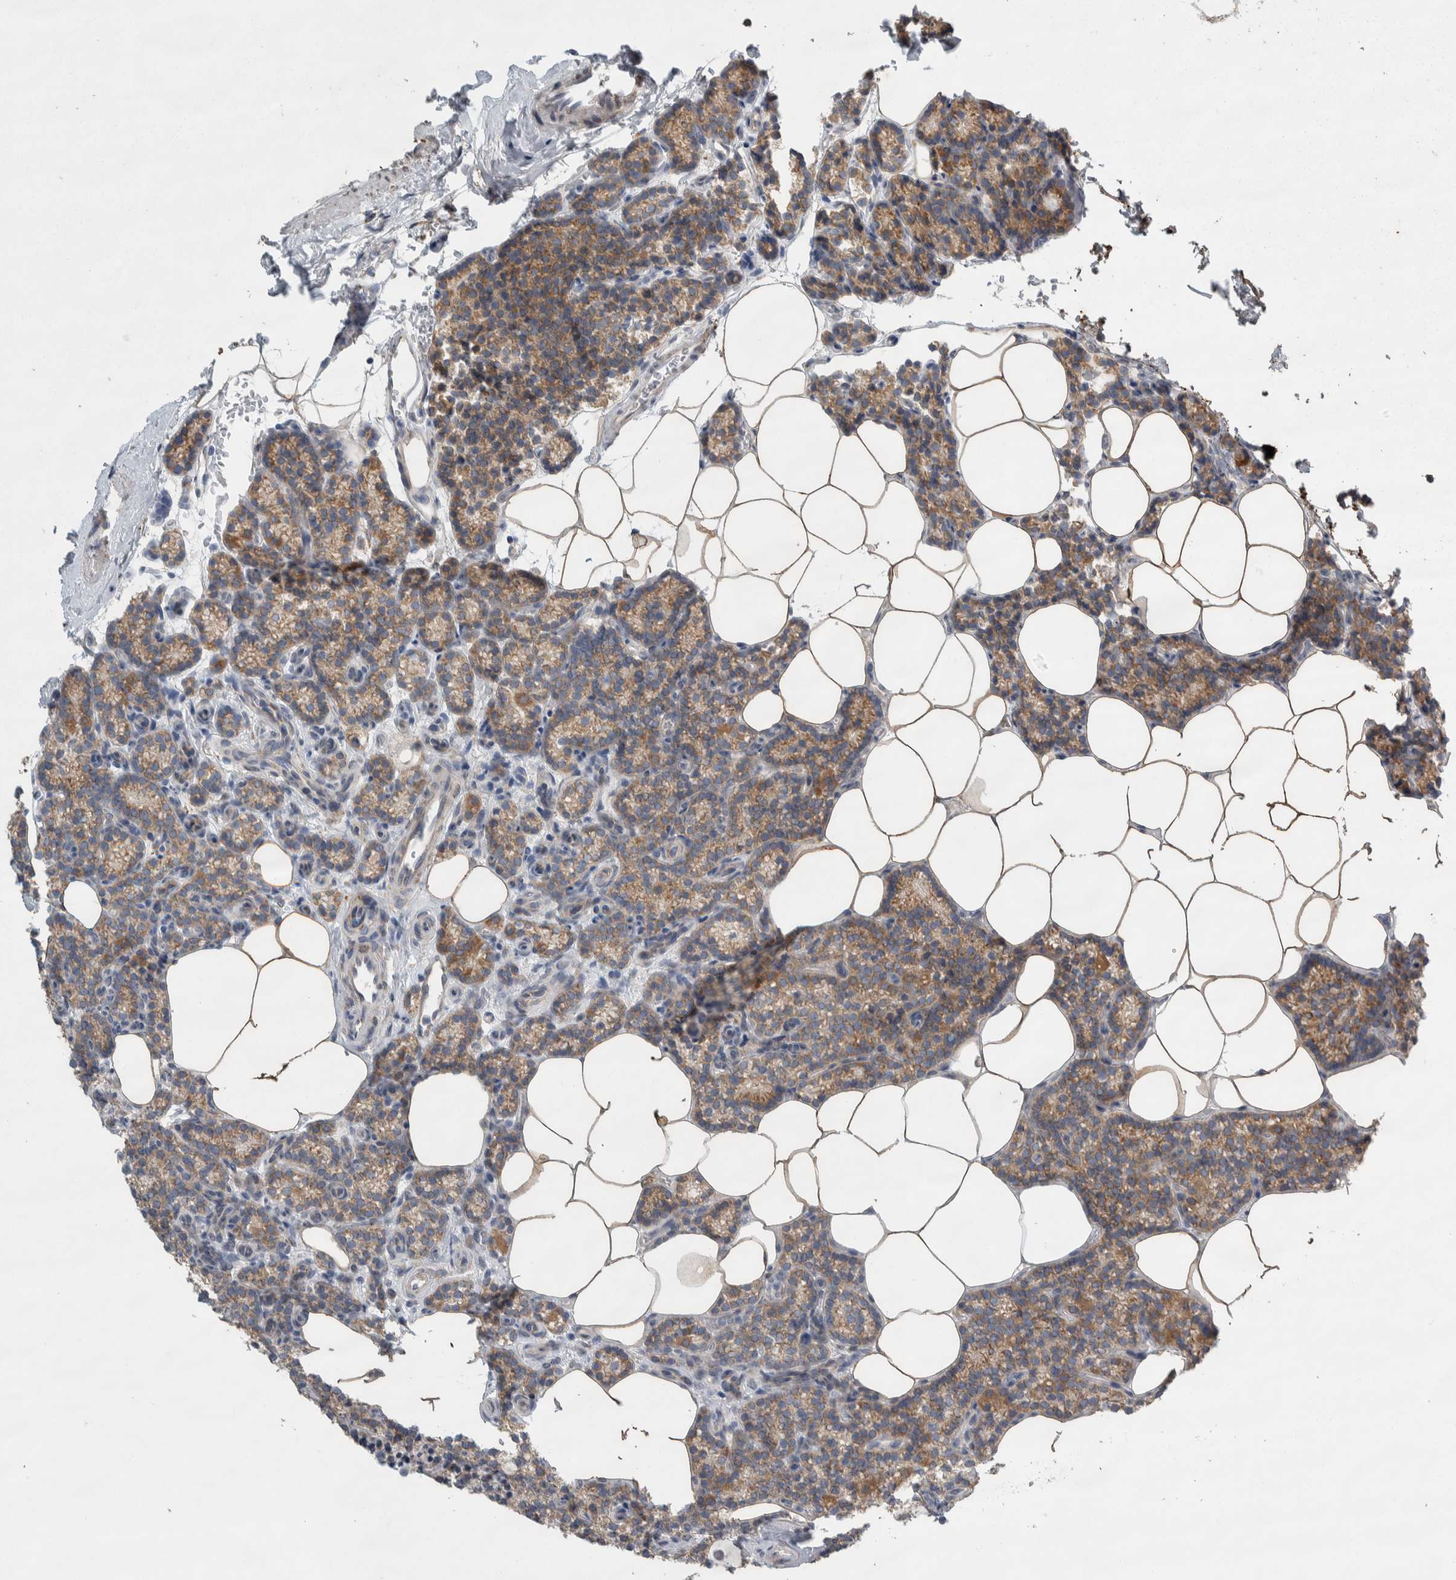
{"staining": {"intensity": "moderate", "quantity": "25%-75%", "location": "cytoplasmic/membranous"}, "tissue": "parathyroid gland", "cell_type": "Glandular cells", "image_type": "normal", "snomed": [{"axis": "morphology", "description": "Normal tissue, NOS"}, {"axis": "topography", "description": "Parathyroid gland"}], "caption": "Immunohistochemical staining of unremarkable human parathyroid gland shows moderate cytoplasmic/membranous protein positivity in about 25%-75% of glandular cells. (Brightfield microscopy of DAB IHC at high magnification).", "gene": "SIGMAR1", "patient": {"sex": "male", "age": 58}}